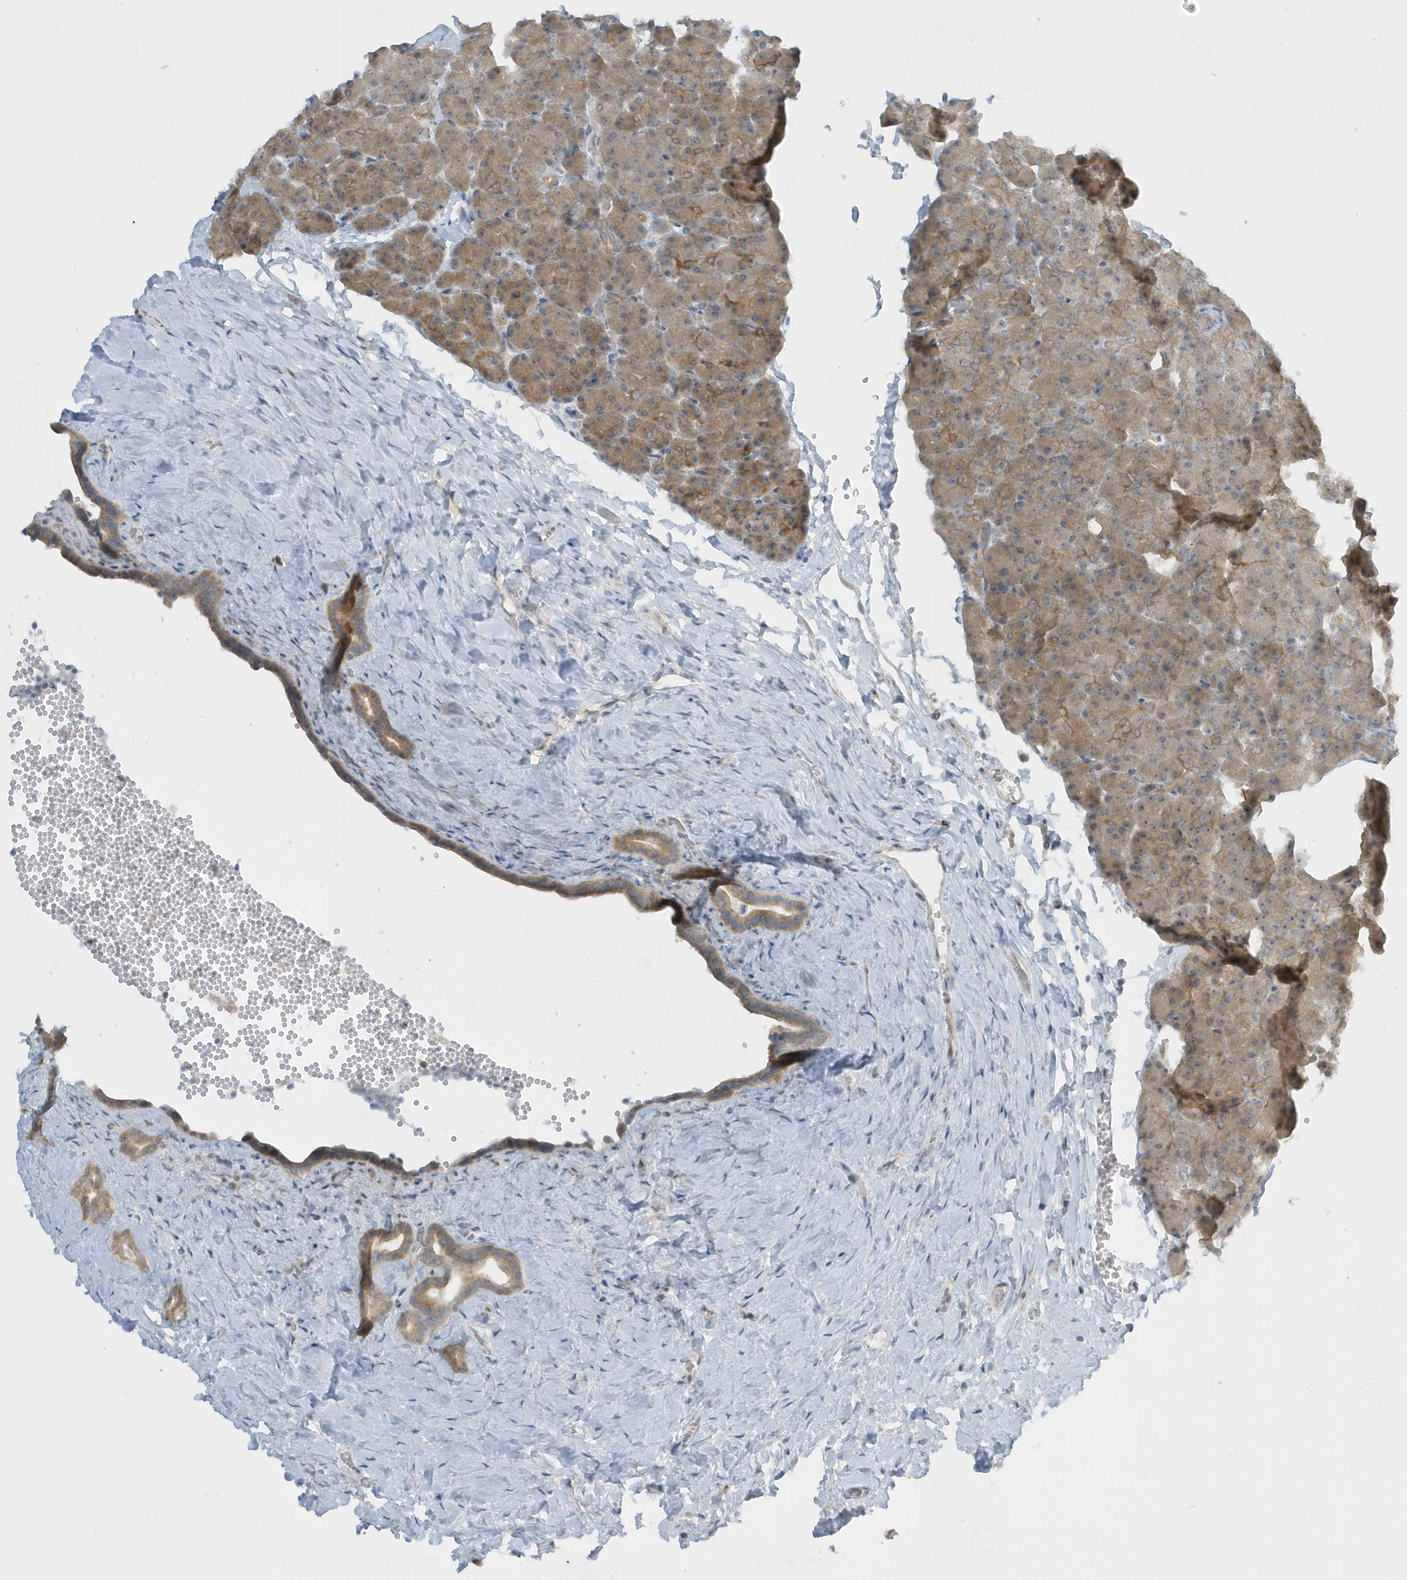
{"staining": {"intensity": "moderate", "quantity": "25%-75%", "location": "cytoplasmic/membranous"}, "tissue": "pancreas", "cell_type": "Exocrine glandular cells", "image_type": "normal", "snomed": [{"axis": "morphology", "description": "Normal tissue, NOS"}, {"axis": "morphology", "description": "Carcinoid, malignant, NOS"}, {"axis": "topography", "description": "Pancreas"}], "caption": "A brown stain labels moderate cytoplasmic/membranous staining of a protein in exocrine glandular cells of benign pancreas.", "gene": "SCN3A", "patient": {"sex": "female", "age": 35}}